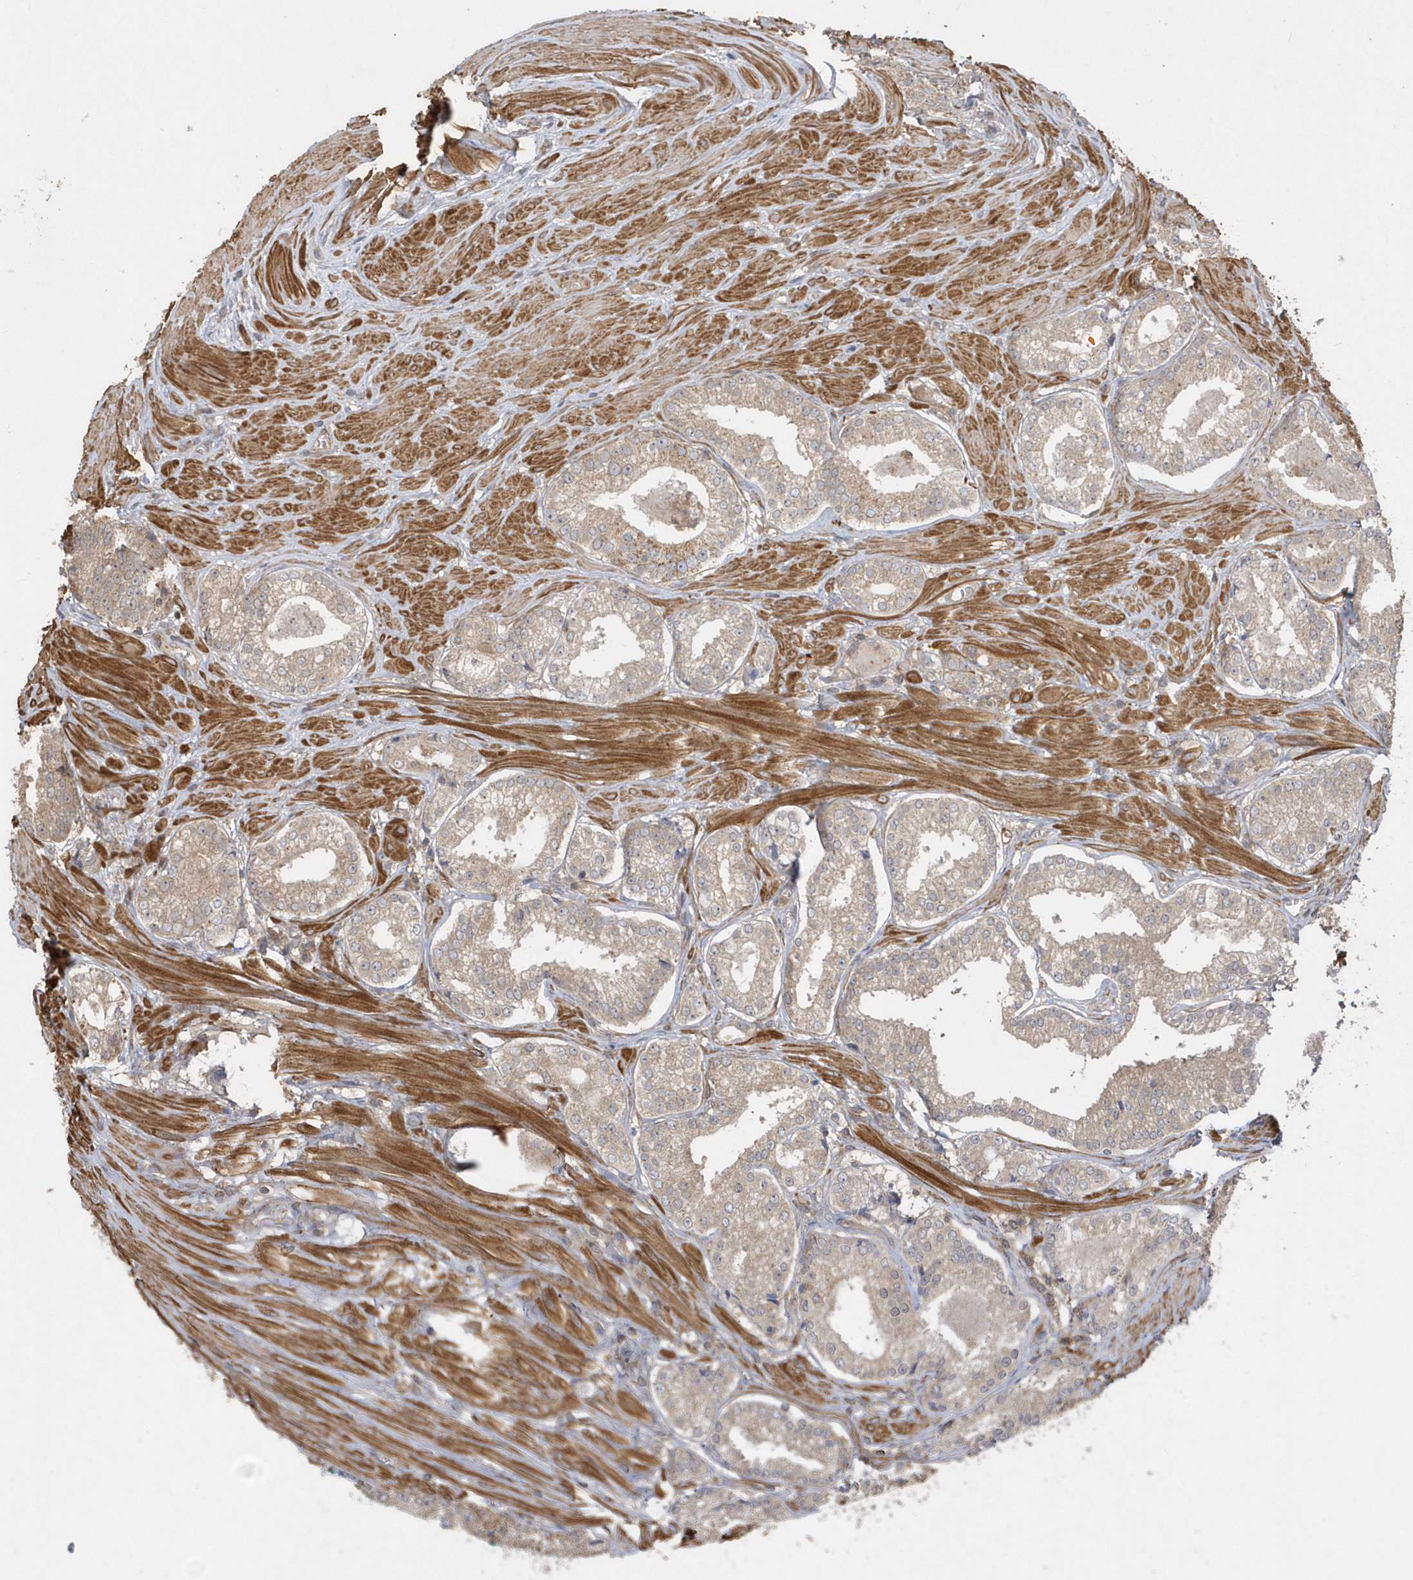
{"staining": {"intensity": "weak", "quantity": ">75%", "location": "cytoplasmic/membranous"}, "tissue": "prostate cancer", "cell_type": "Tumor cells", "image_type": "cancer", "snomed": [{"axis": "morphology", "description": "Adenocarcinoma, Low grade"}, {"axis": "topography", "description": "Prostate"}], "caption": "Immunohistochemistry (IHC) (DAB (3,3'-diaminobenzidine)) staining of human prostate cancer (low-grade adenocarcinoma) reveals weak cytoplasmic/membranous protein positivity in approximately >75% of tumor cells.", "gene": "SENP8", "patient": {"sex": "male", "age": 54}}